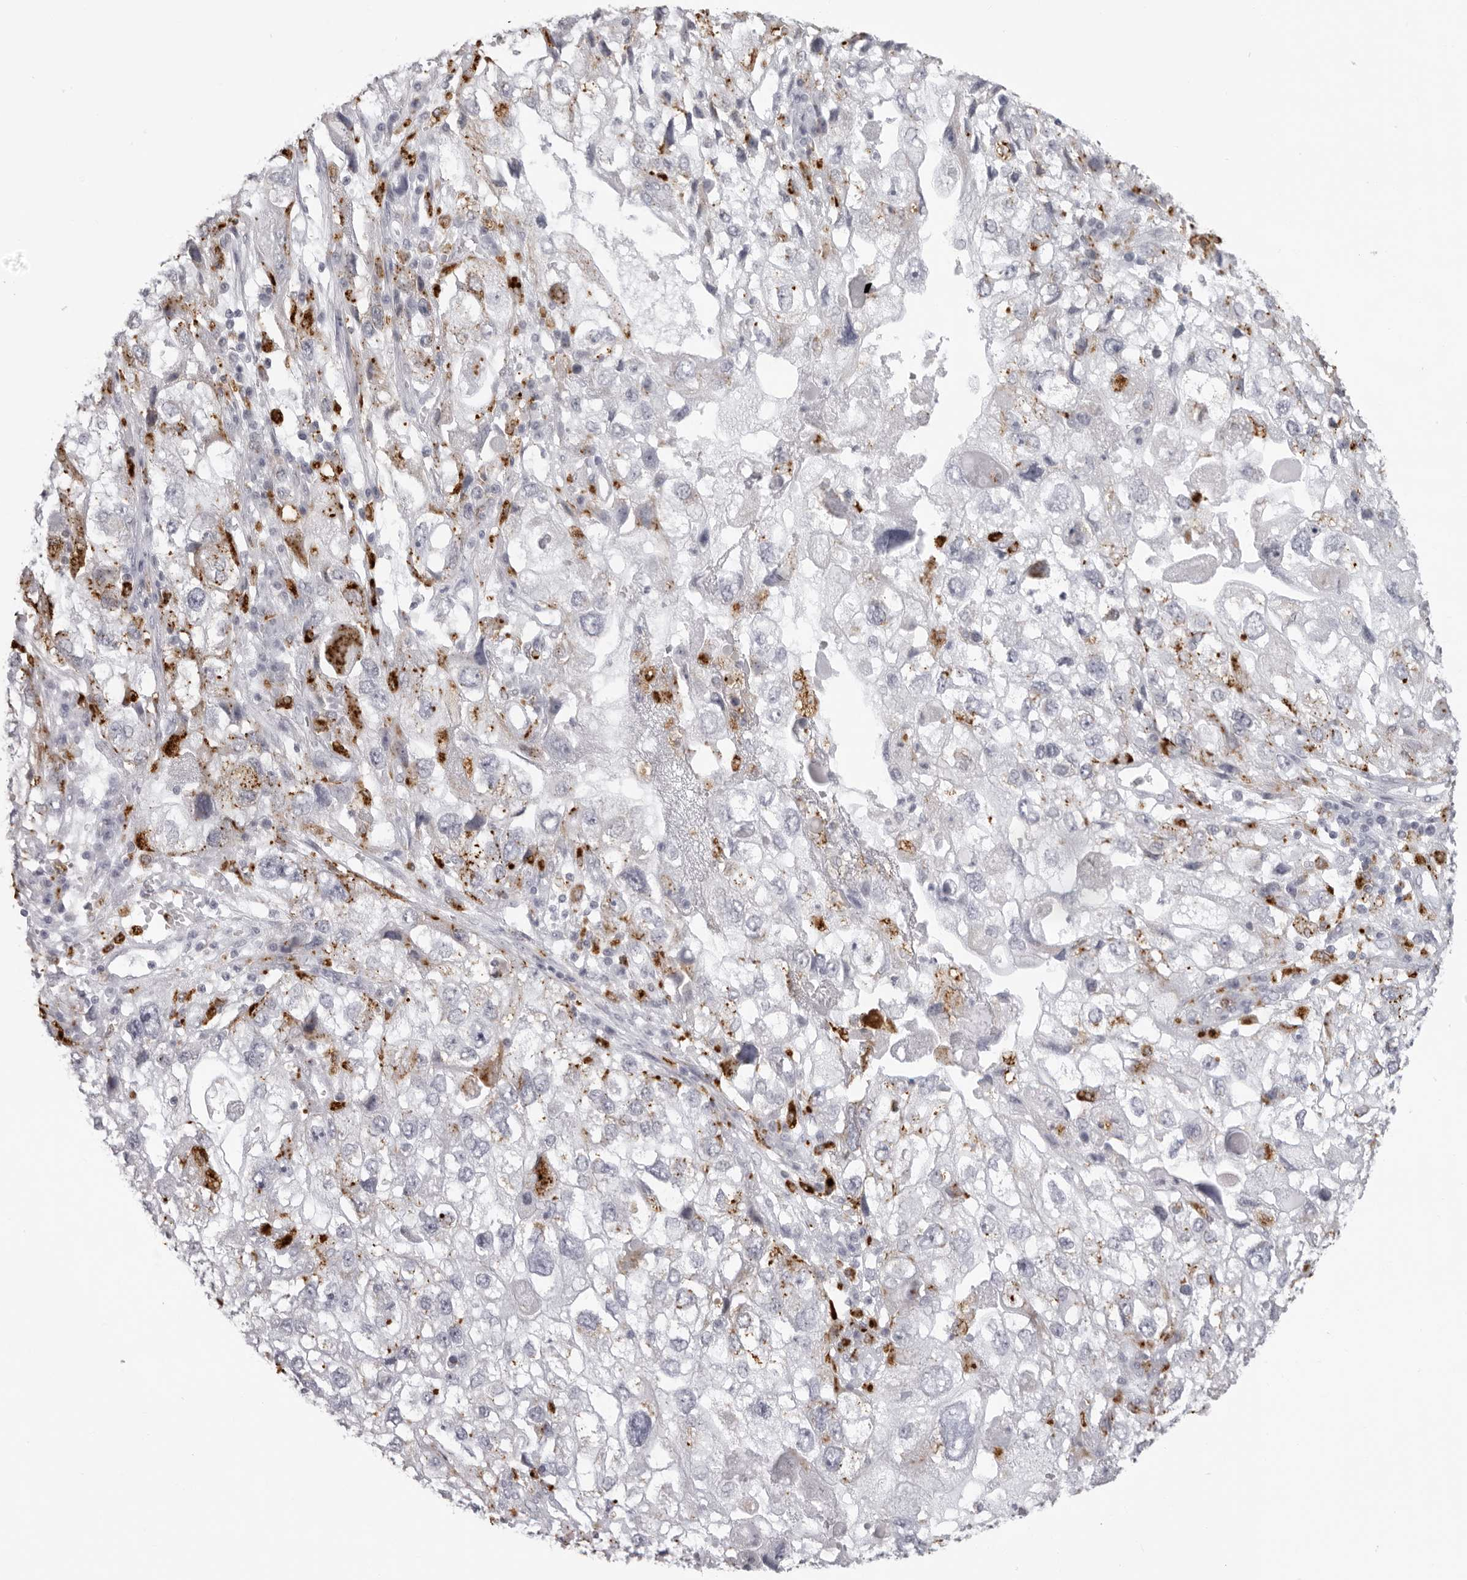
{"staining": {"intensity": "negative", "quantity": "none", "location": "none"}, "tissue": "endometrial cancer", "cell_type": "Tumor cells", "image_type": "cancer", "snomed": [{"axis": "morphology", "description": "Adenocarcinoma, NOS"}, {"axis": "topography", "description": "Endometrium"}], "caption": "Human endometrial adenocarcinoma stained for a protein using IHC exhibits no positivity in tumor cells.", "gene": "IL25", "patient": {"sex": "female", "age": 49}}